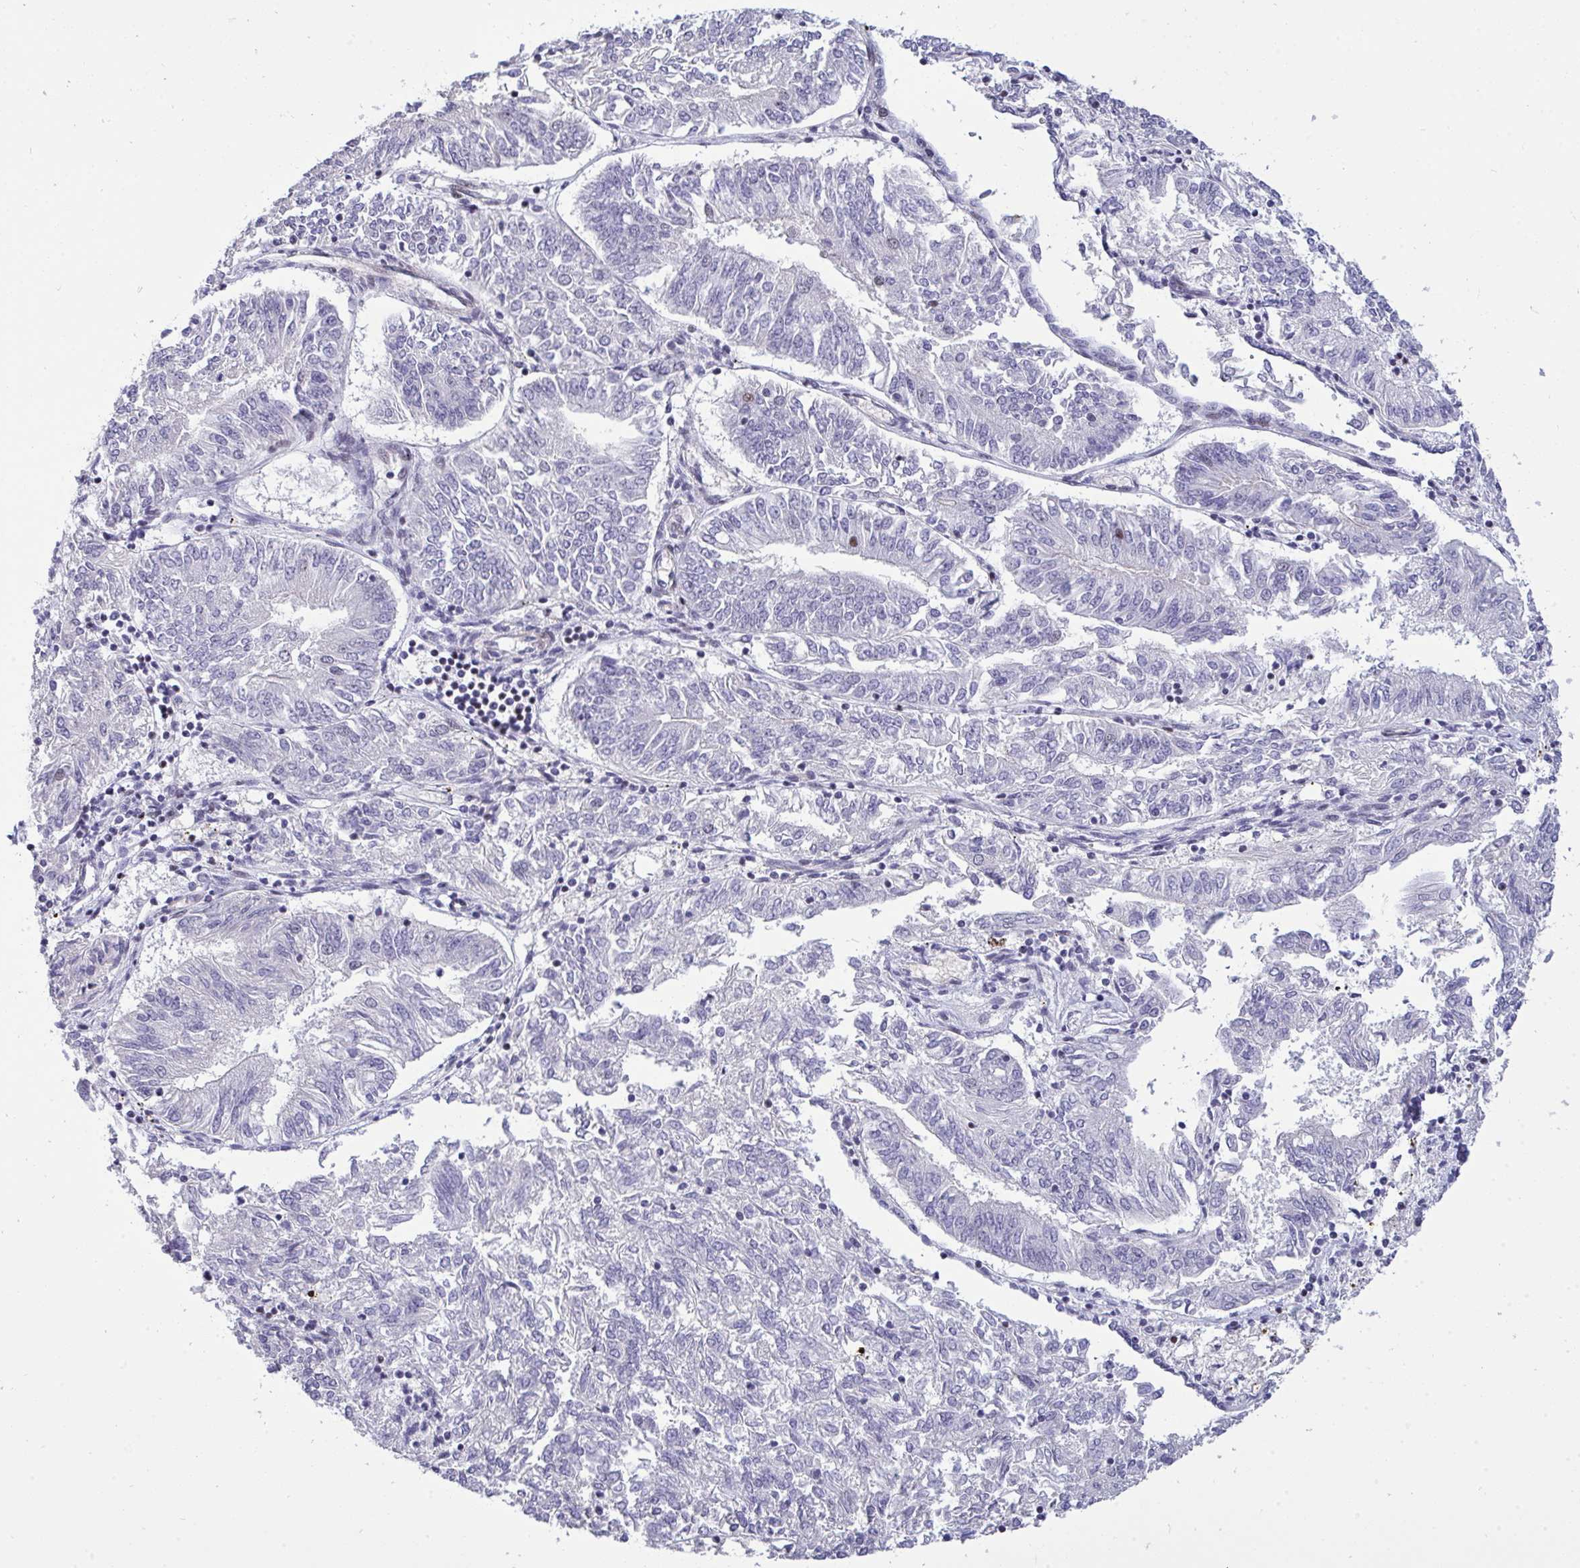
{"staining": {"intensity": "negative", "quantity": "none", "location": "none"}, "tissue": "endometrial cancer", "cell_type": "Tumor cells", "image_type": "cancer", "snomed": [{"axis": "morphology", "description": "Adenocarcinoma, NOS"}, {"axis": "topography", "description": "Endometrium"}], "caption": "Protein analysis of endometrial cancer (adenocarcinoma) reveals no significant staining in tumor cells.", "gene": "PLPPR3", "patient": {"sex": "female", "age": 58}}